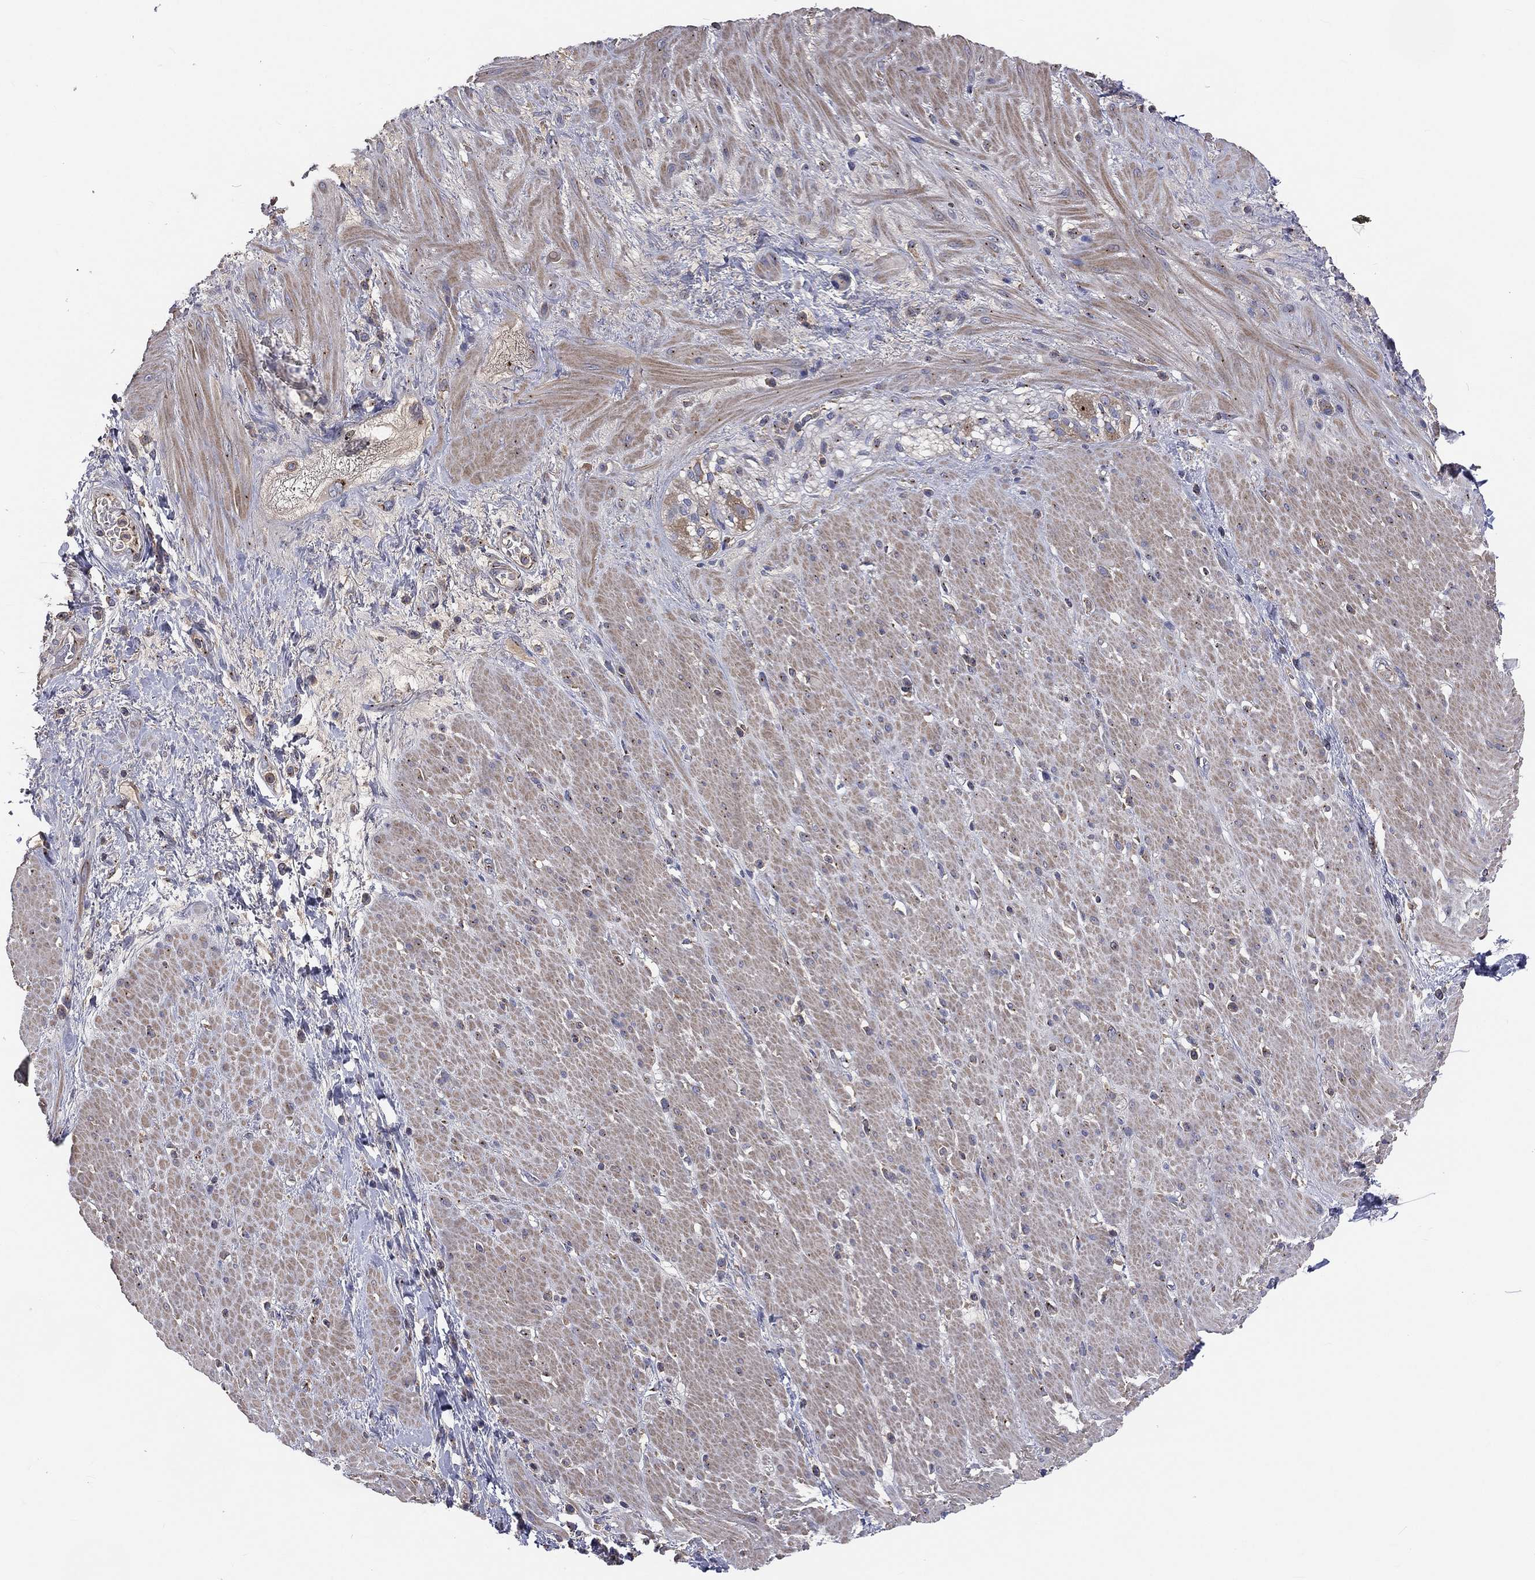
{"staining": {"intensity": "weak", "quantity": "25%-75%", "location": "cytoplasmic/membranous"}, "tissue": "smooth muscle", "cell_type": "Smooth muscle cells", "image_type": "normal", "snomed": [{"axis": "morphology", "description": "Normal tissue, NOS"}, {"axis": "topography", "description": "Soft tissue"}, {"axis": "topography", "description": "Smooth muscle"}], "caption": "Protein staining reveals weak cytoplasmic/membranous positivity in approximately 25%-75% of smooth muscle cells in normal smooth muscle.", "gene": "CROCC", "patient": {"sex": "male", "age": 72}}